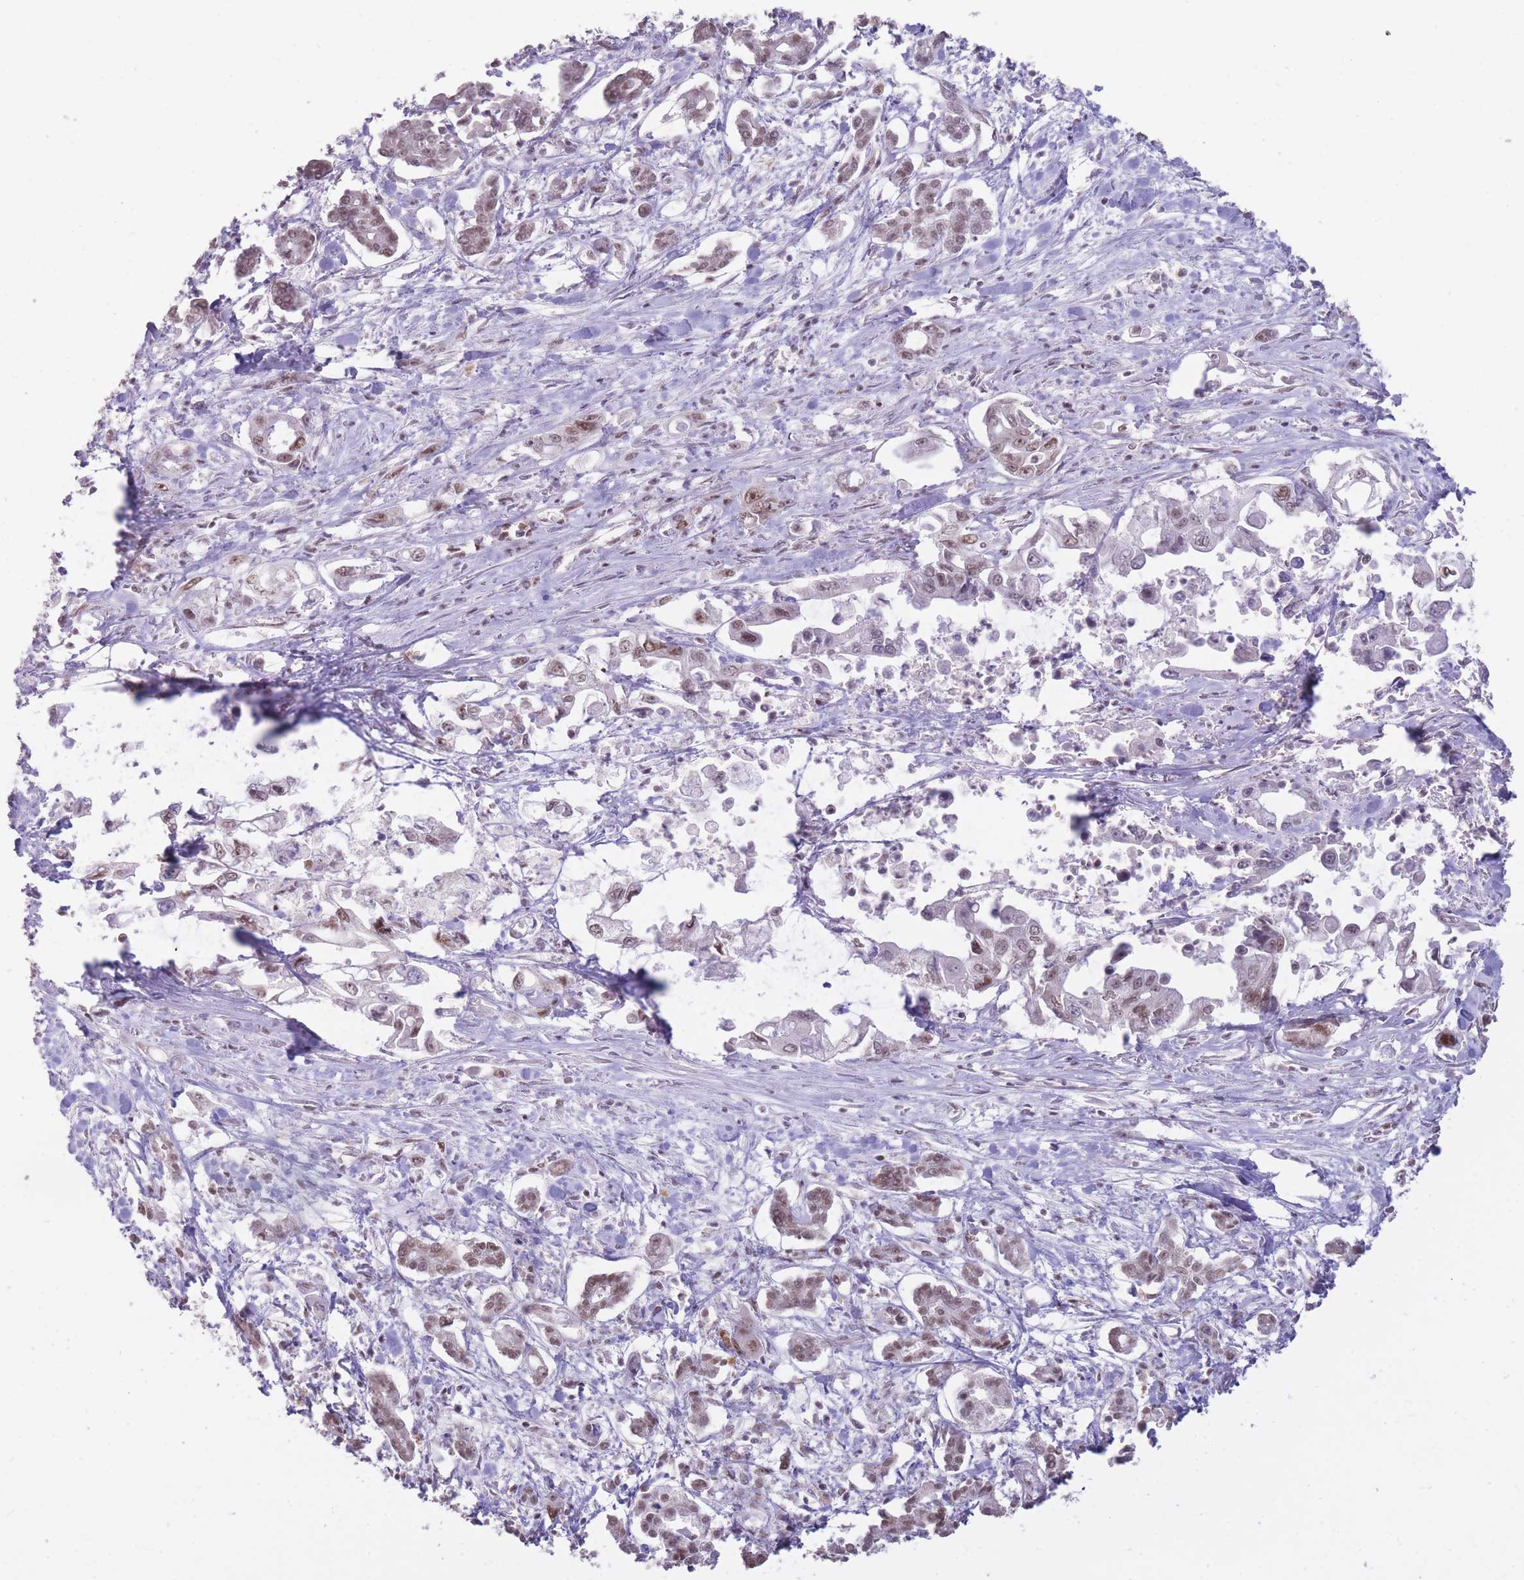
{"staining": {"intensity": "weak", "quantity": ">75%", "location": "nuclear"}, "tissue": "pancreatic cancer", "cell_type": "Tumor cells", "image_type": "cancer", "snomed": [{"axis": "morphology", "description": "Adenocarcinoma, NOS"}, {"axis": "topography", "description": "Pancreas"}], "caption": "The image reveals staining of adenocarcinoma (pancreatic), revealing weak nuclear protein expression (brown color) within tumor cells.", "gene": "HNRNPUL1", "patient": {"sex": "male", "age": 61}}